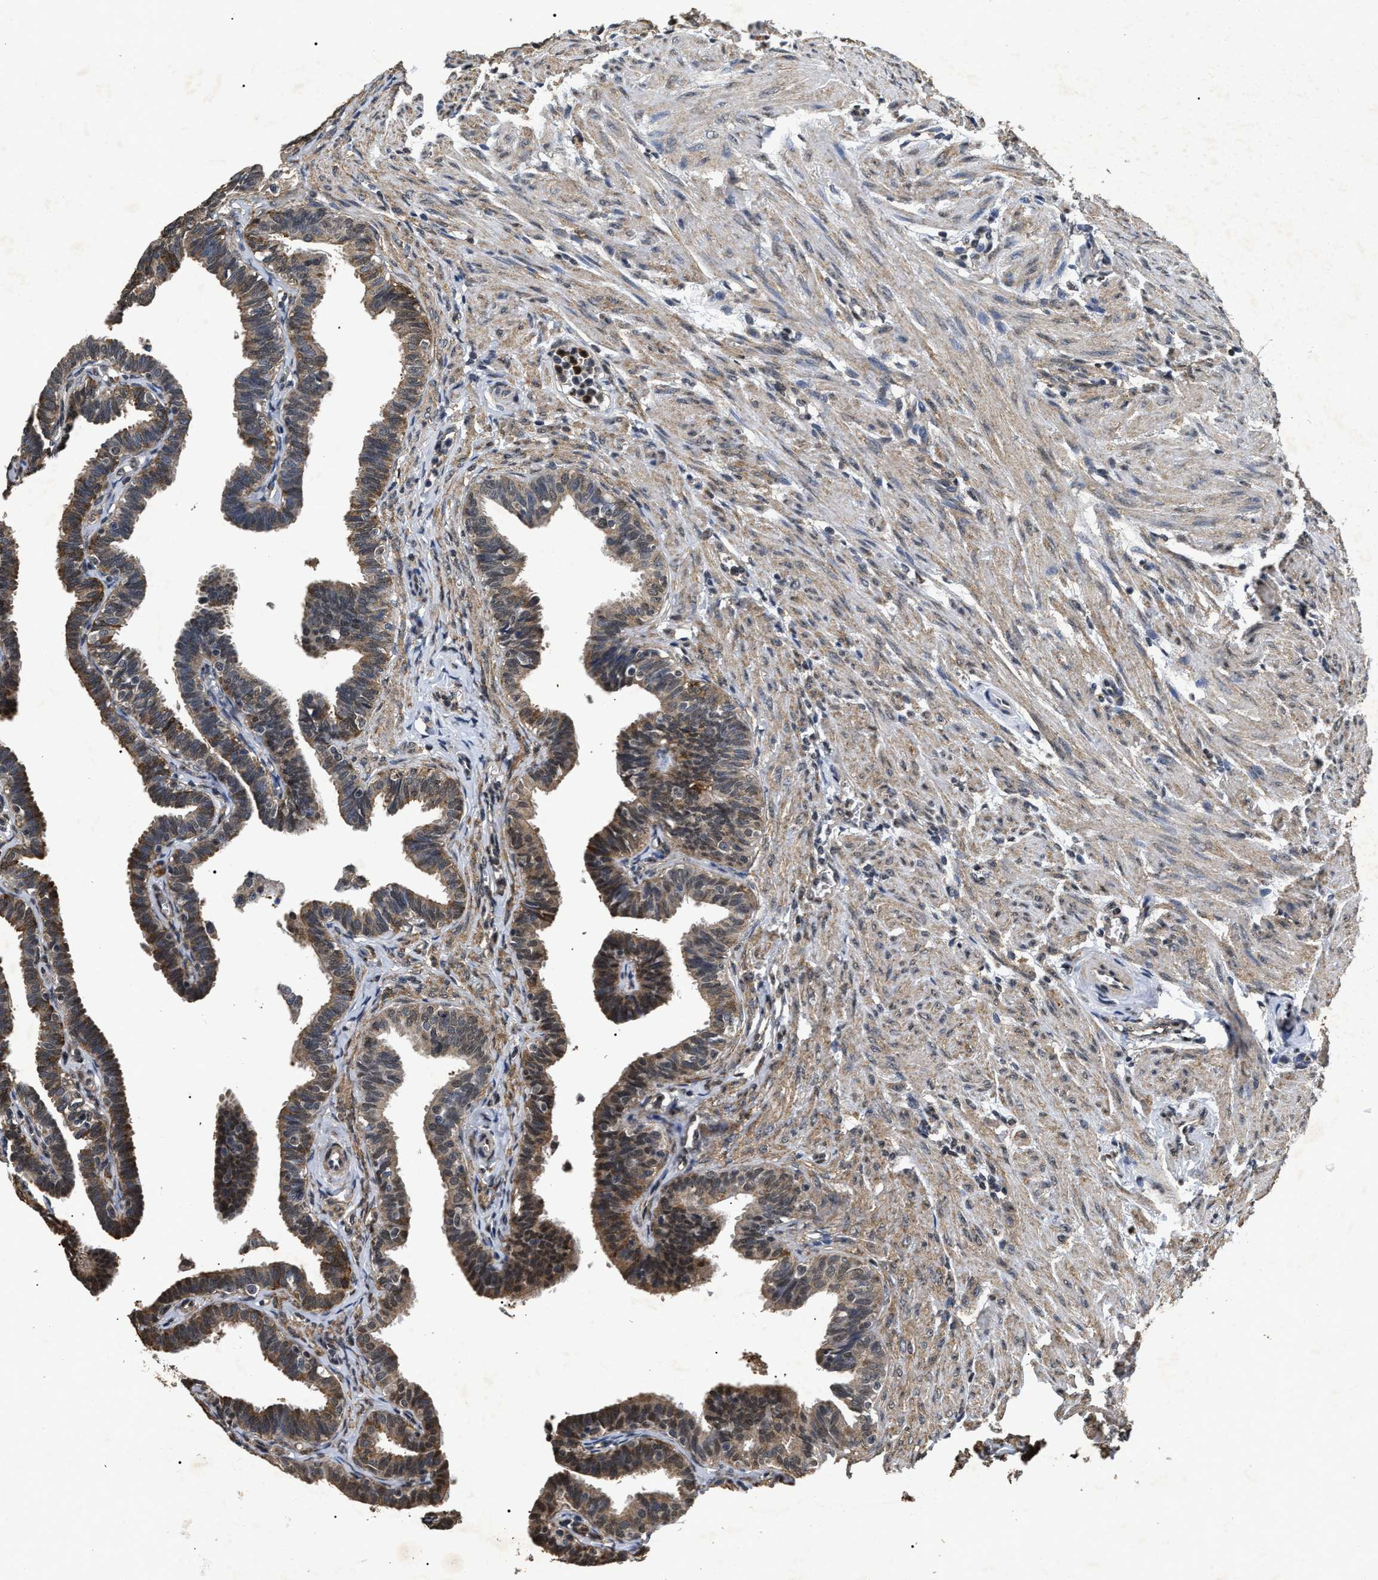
{"staining": {"intensity": "weak", "quantity": ">75%", "location": "cytoplasmic/membranous,nuclear"}, "tissue": "fallopian tube", "cell_type": "Glandular cells", "image_type": "normal", "snomed": [{"axis": "morphology", "description": "Normal tissue, NOS"}, {"axis": "topography", "description": "Fallopian tube"}, {"axis": "topography", "description": "Ovary"}], "caption": "Protein analysis of unremarkable fallopian tube exhibits weak cytoplasmic/membranous,nuclear expression in approximately >75% of glandular cells. The staining was performed using DAB (3,3'-diaminobenzidine) to visualize the protein expression in brown, while the nuclei were stained in blue with hematoxylin (Magnification: 20x).", "gene": "ANP32E", "patient": {"sex": "female", "age": 23}}